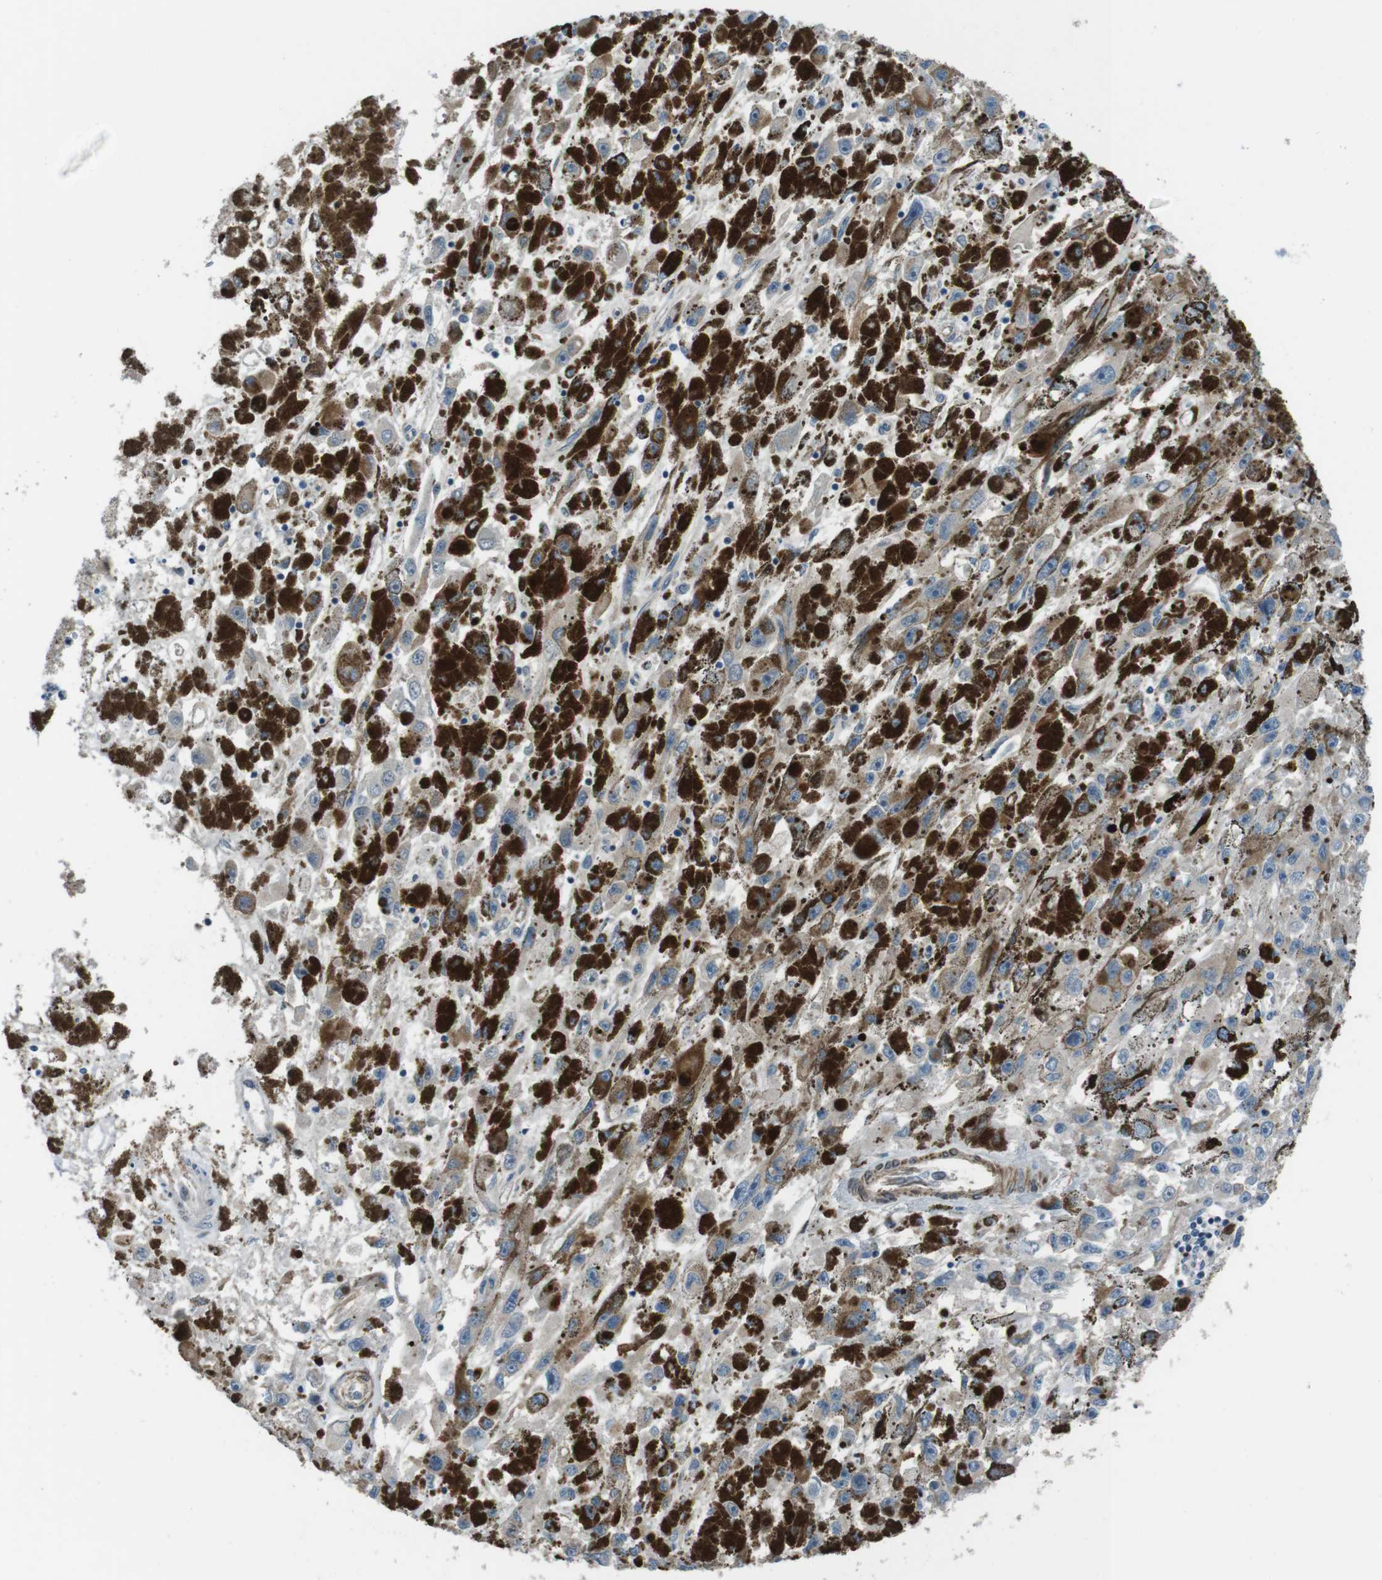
{"staining": {"intensity": "weak", "quantity": ">75%", "location": "cytoplasmic/membranous"}, "tissue": "melanoma", "cell_type": "Tumor cells", "image_type": "cancer", "snomed": [{"axis": "morphology", "description": "Malignant melanoma, NOS"}, {"axis": "topography", "description": "Skin"}], "caption": "Melanoma stained for a protein (brown) reveals weak cytoplasmic/membranous positive positivity in approximately >75% of tumor cells.", "gene": "FAM174B", "patient": {"sex": "female", "age": 104}}